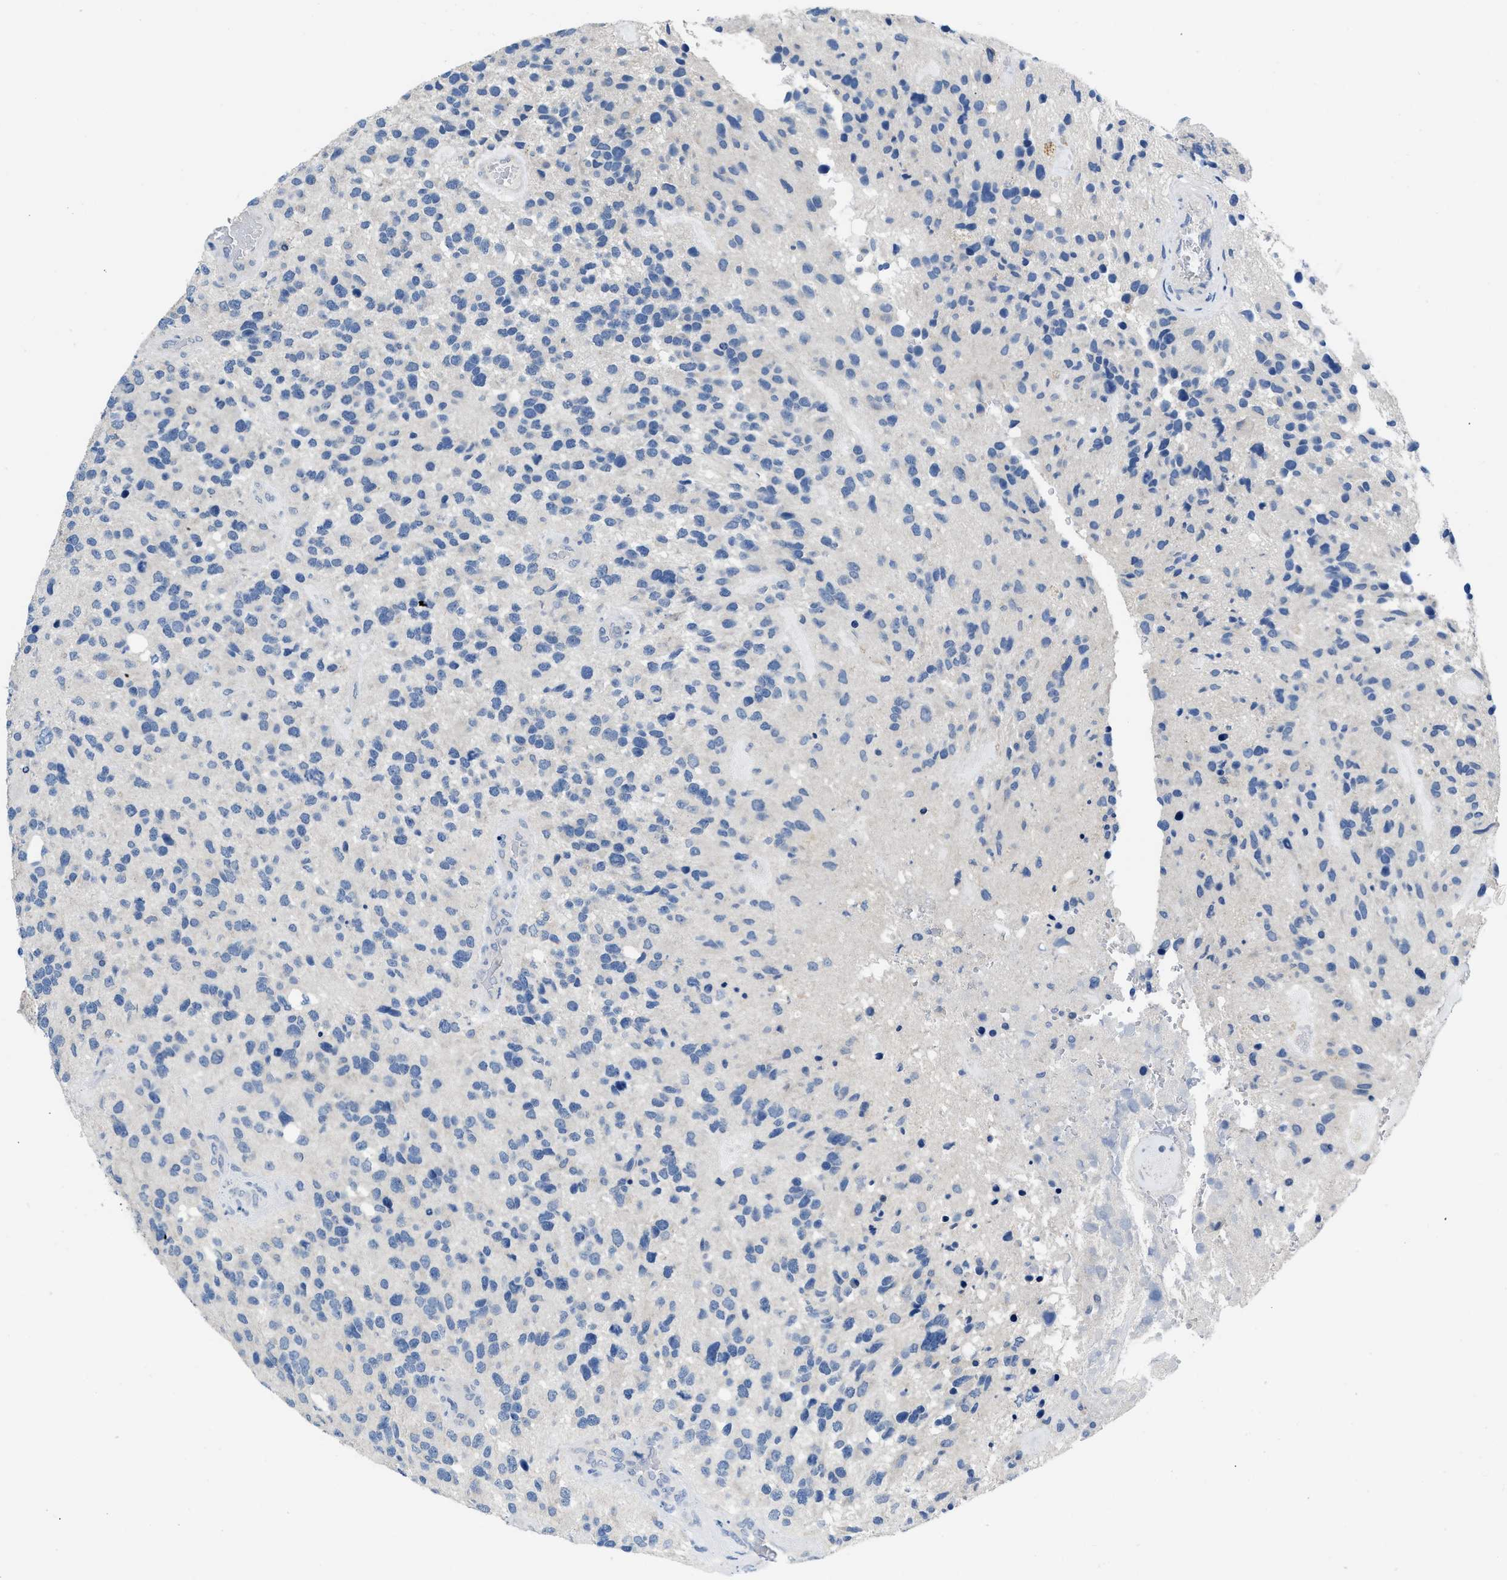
{"staining": {"intensity": "negative", "quantity": "none", "location": "none"}, "tissue": "glioma", "cell_type": "Tumor cells", "image_type": "cancer", "snomed": [{"axis": "morphology", "description": "Glioma, malignant, High grade"}, {"axis": "topography", "description": "Brain"}], "caption": "The immunohistochemistry image has no significant positivity in tumor cells of glioma tissue. (DAB (3,3'-diaminobenzidine) immunohistochemistry (IHC) with hematoxylin counter stain).", "gene": "PYY", "patient": {"sex": "female", "age": 58}}